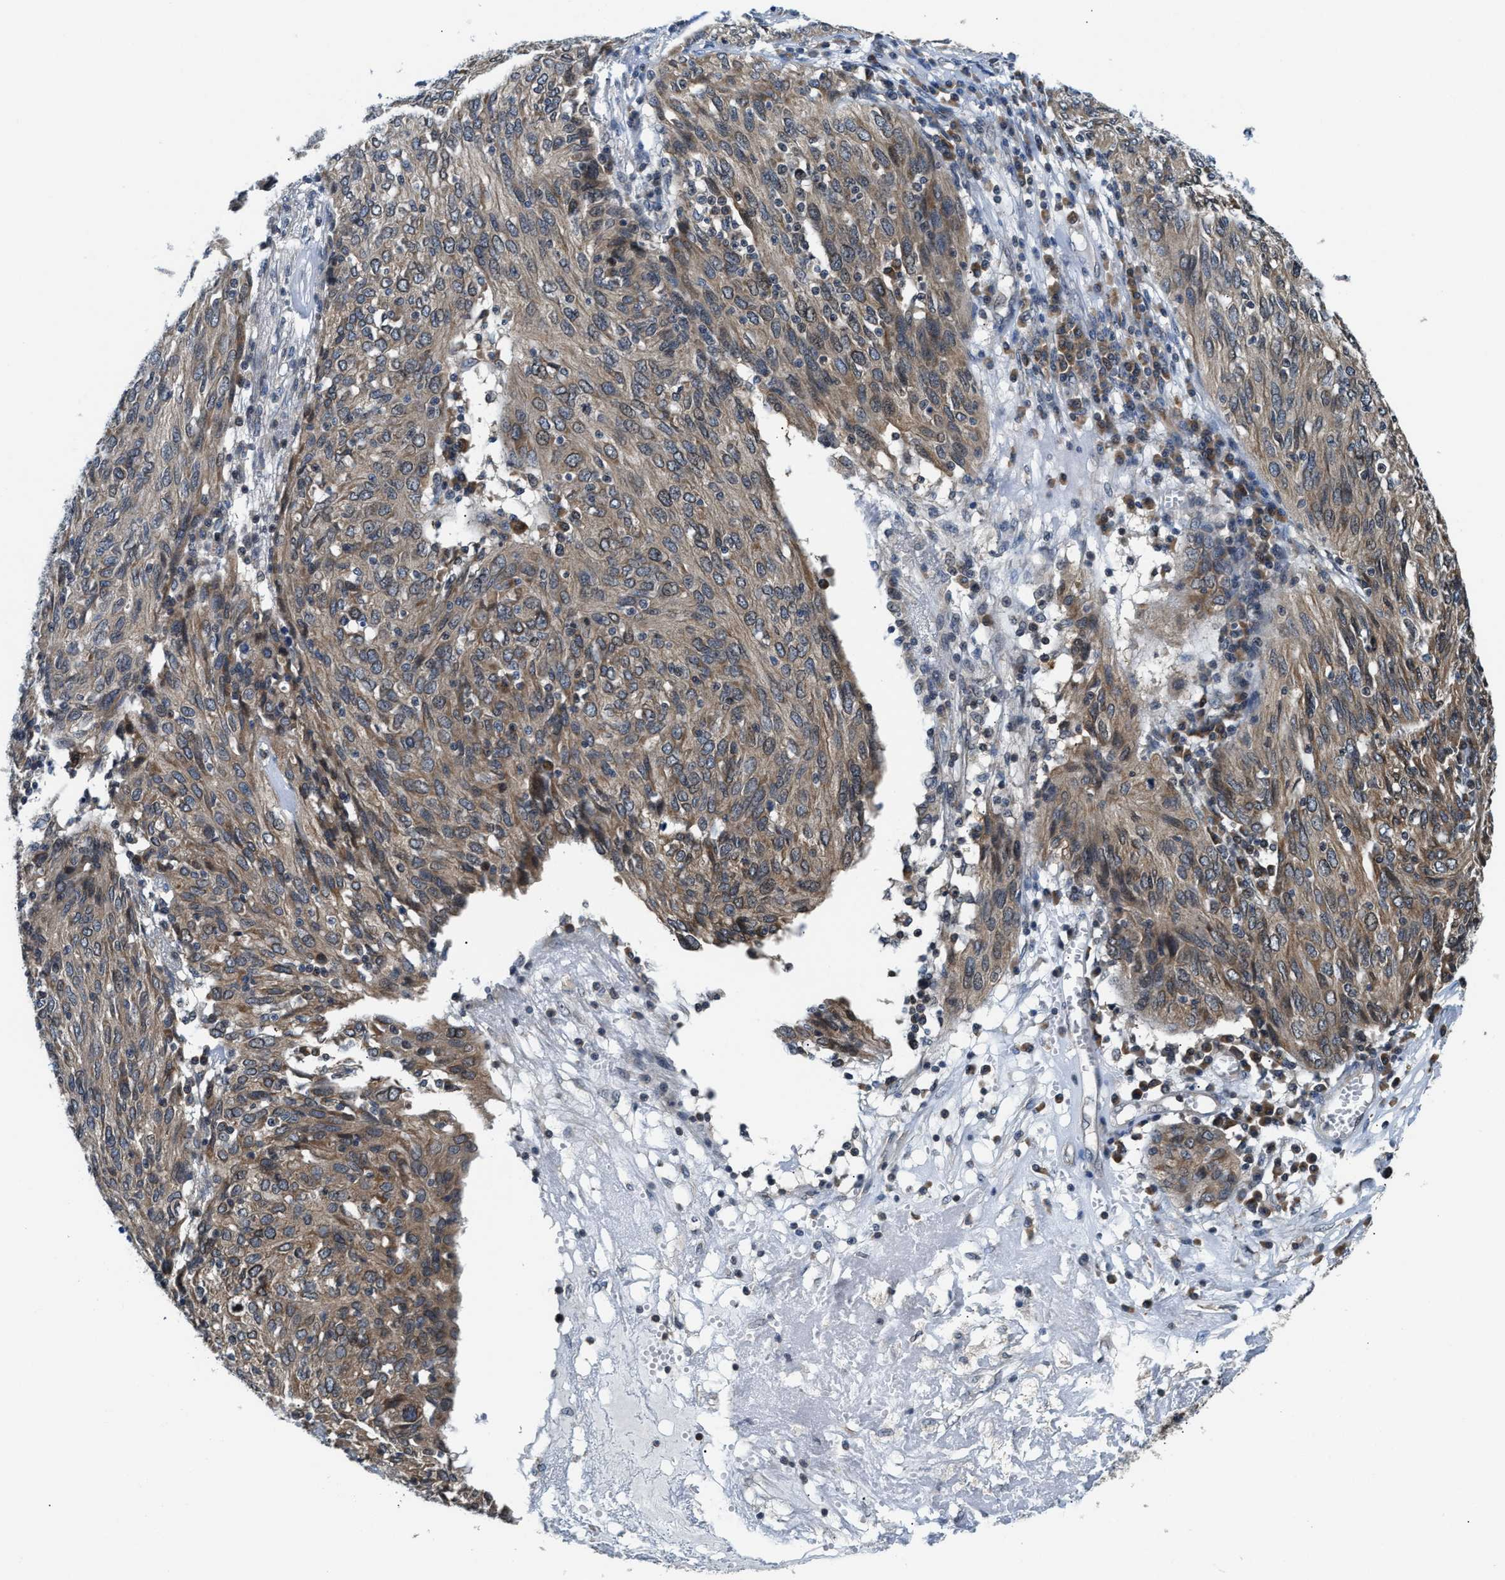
{"staining": {"intensity": "weak", "quantity": ">75%", "location": "cytoplasmic/membranous"}, "tissue": "ovarian cancer", "cell_type": "Tumor cells", "image_type": "cancer", "snomed": [{"axis": "morphology", "description": "Carcinoma, endometroid"}, {"axis": "topography", "description": "Ovary"}], "caption": "Brown immunohistochemical staining in ovarian endometroid carcinoma reveals weak cytoplasmic/membranous positivity in approximately >75% of tumor cells. (DAB (3,3'-diaminobenzidine) = brown stain, brightfield microscopy at high magnification).", "gene": "RAB29", "patient": {"sex": "female", "age": 50}}